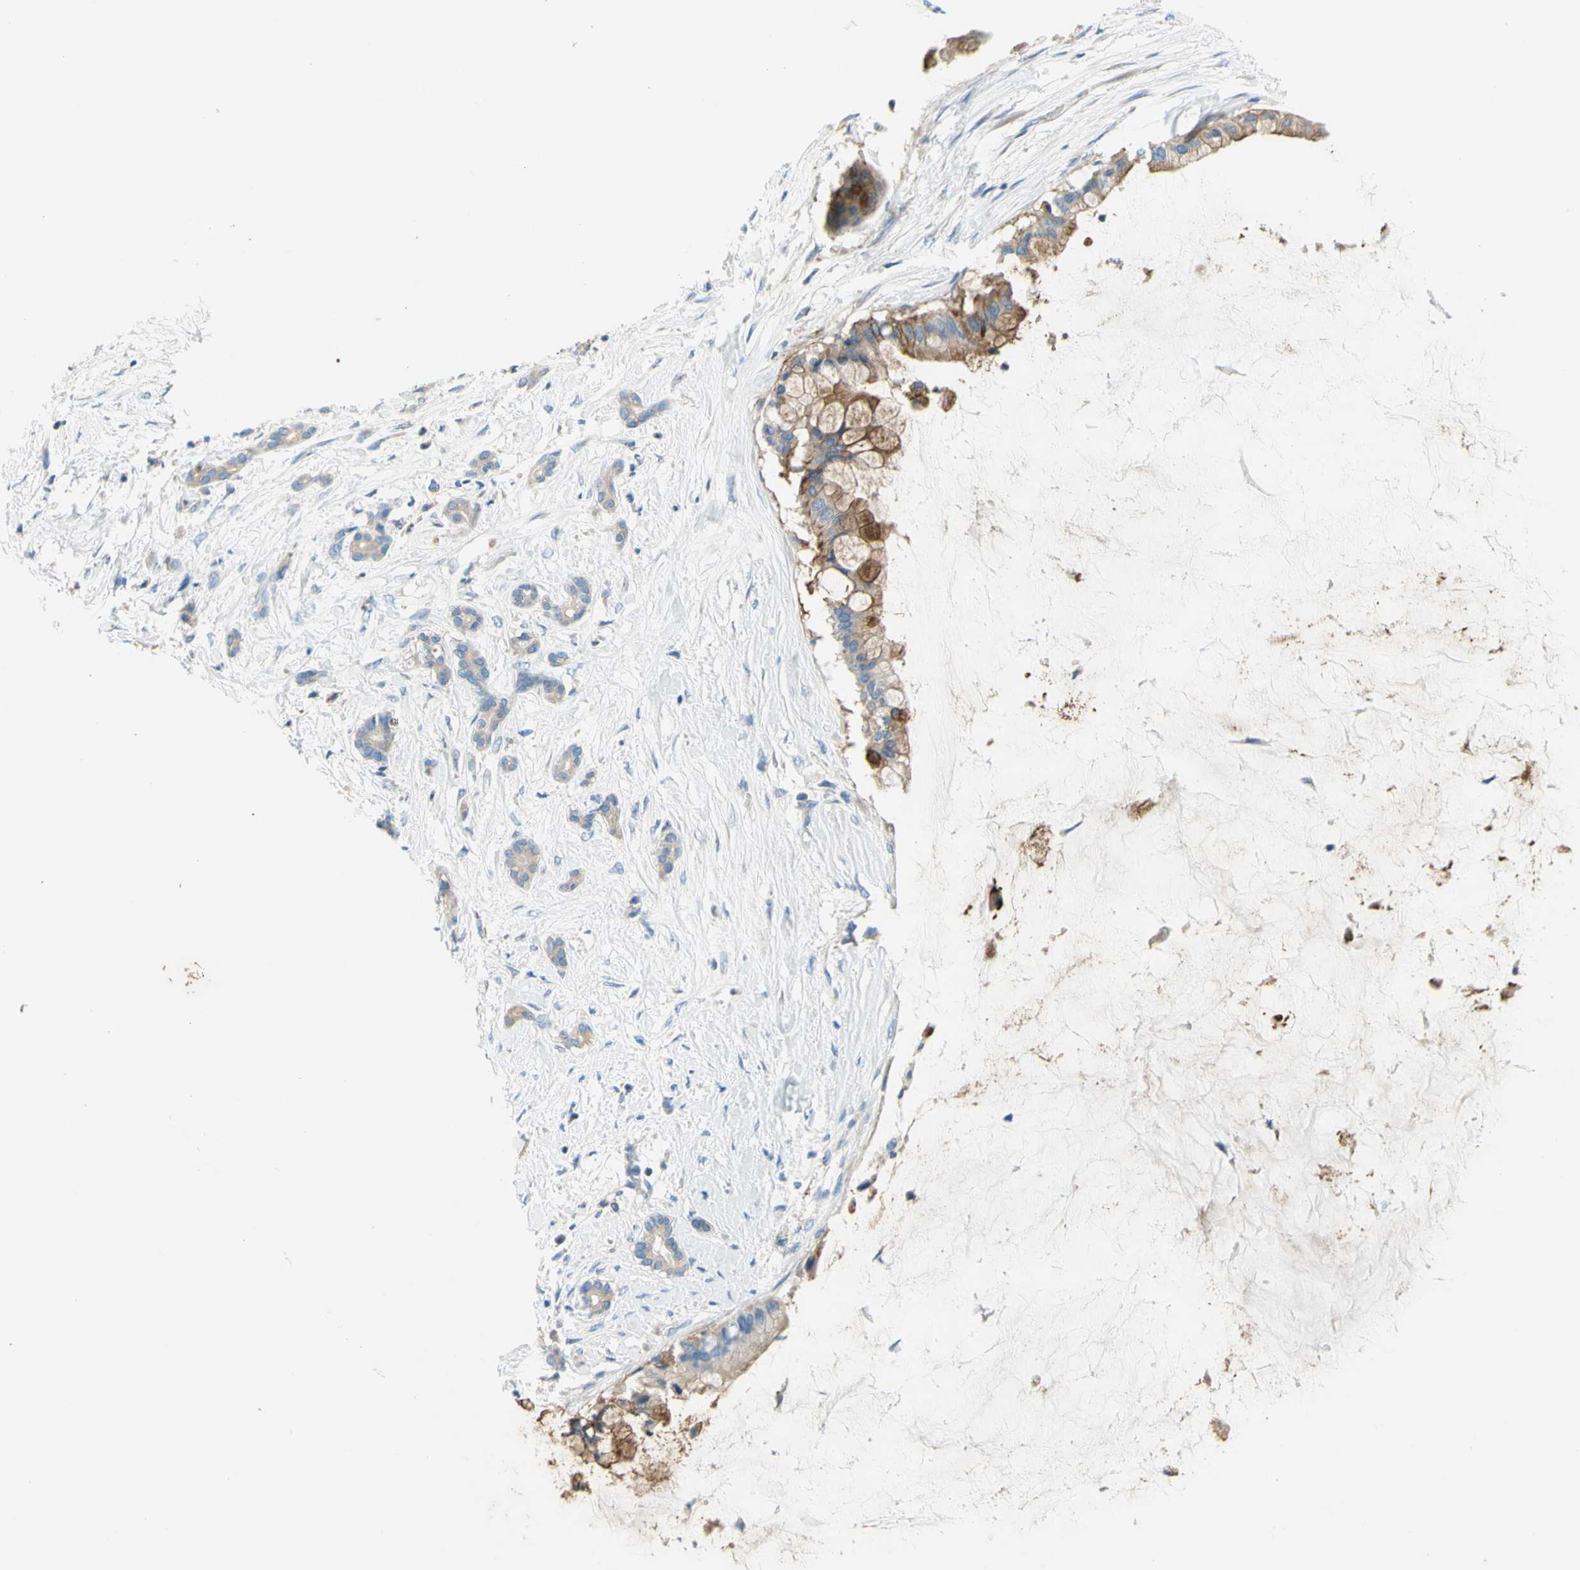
{"staining": {"intensity": "moderate", "quantity": ">75%", "location": "cytoplasmic/membranous"}, "tissue": "pancreatic cancer", "cell_type": "Tumor cells", "image_type": "cancer", "snomed": [{"axis": "morphology", "description": "Adenocarcinoma, NOS"}, {"axis": "topography", "description": "Pancreas"}], "caption": "Pancreatic adenocarcinoma stained with IHC exhibits moderate cytoplasmic/membranous positivity in approximately >75% of tumor cells.", "gene": "F3", "patient": {"sex": "male", "age": 41}}